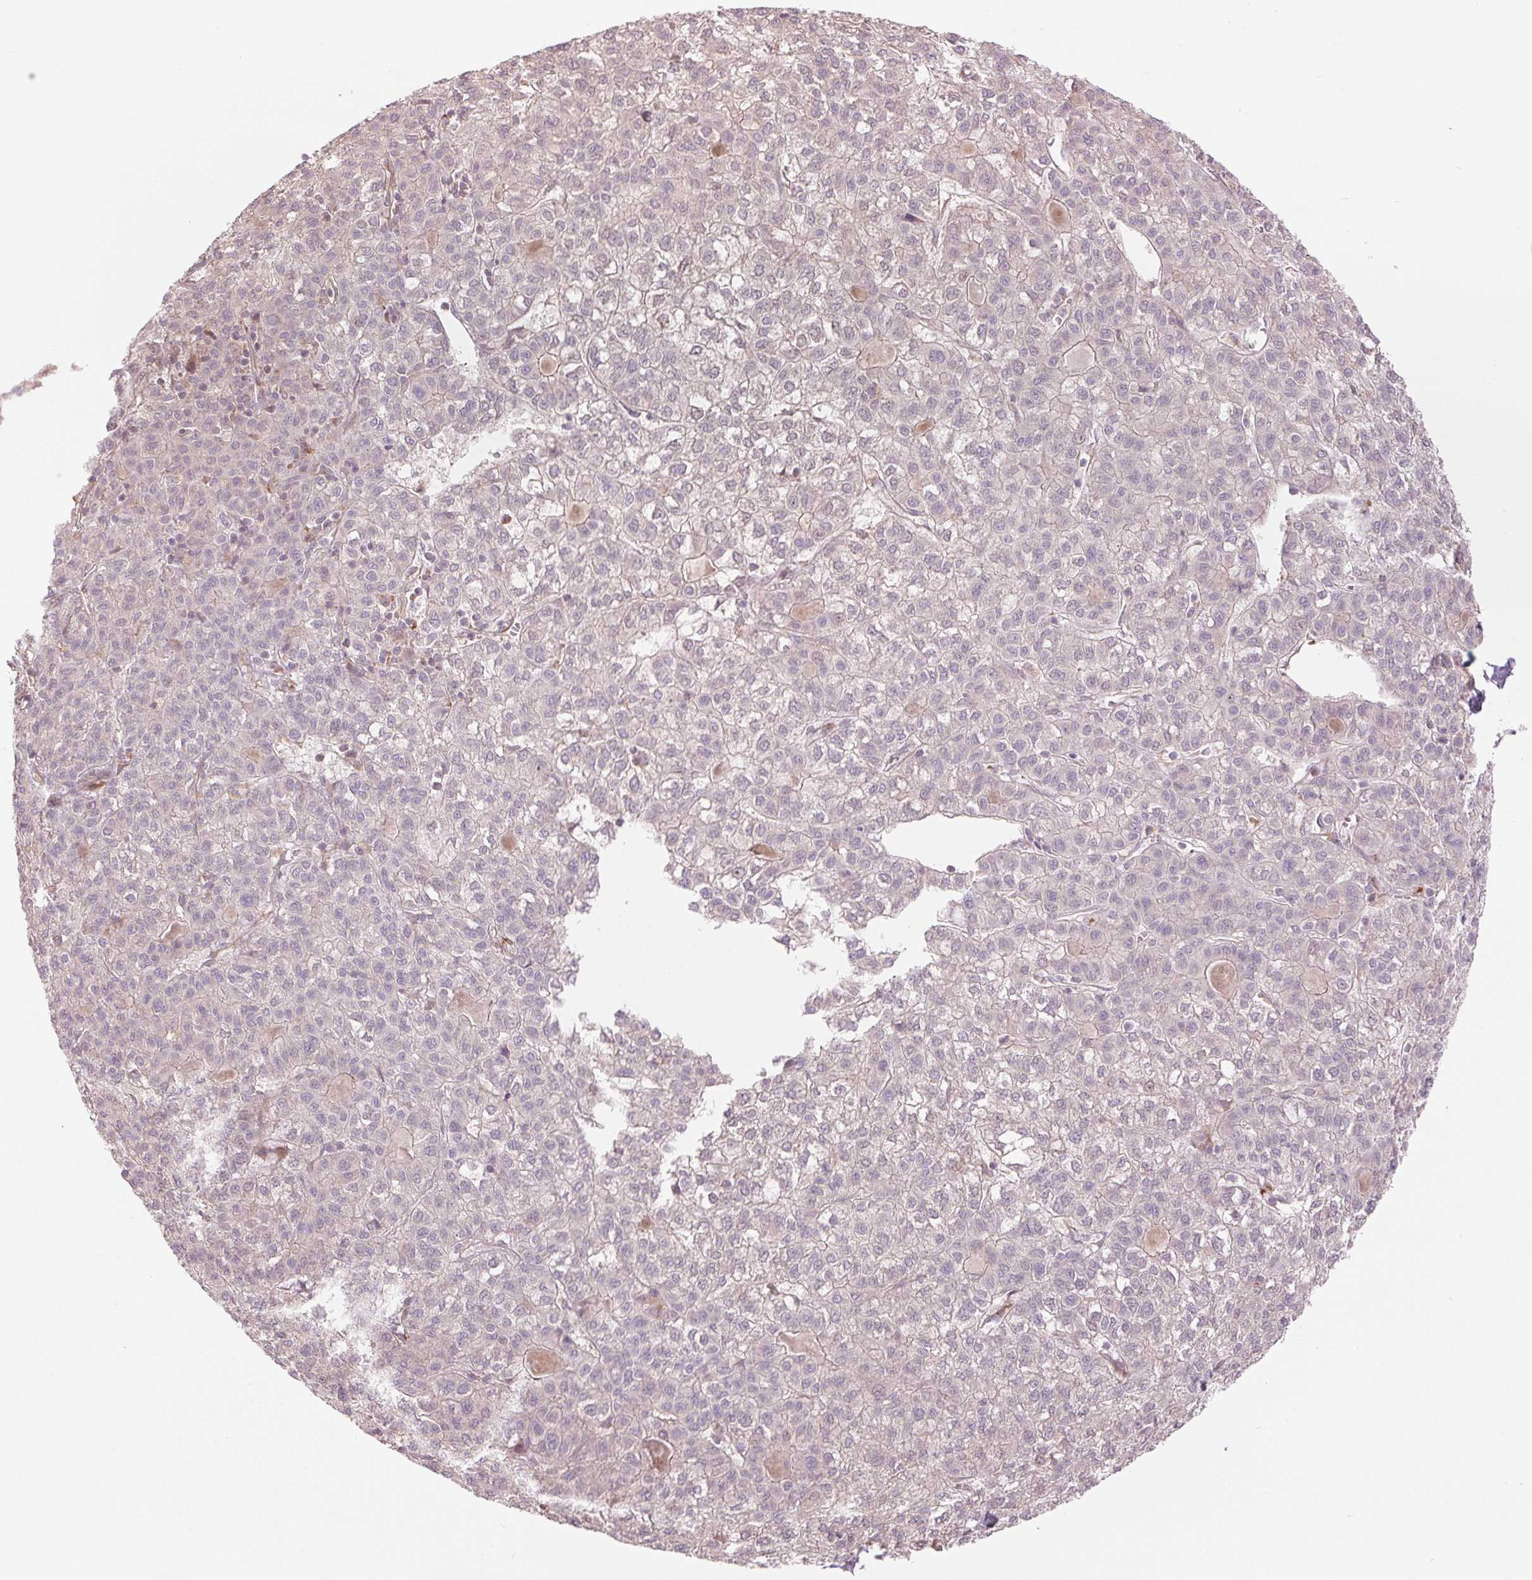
{"staining": {"intensity": "negative", "quantity": "none", "location": "none"}, "tissue": "liver cancer", "cell_type": "Tumor cells", "image_type": "cancer", "snomed": [{"axis": "morphology", "description": "Carcinoma, Hepatocellular, NOS"}, {"axis": "topography", "description": "Liver"}], "caption": "This is an immunohistochemistry (IHC) photomicrograph of human liver hepatocellular carcinoma. There is no expression in tumor cells.", "gene": "METTL17", "patient": {"sex": "female", "age": 43}}